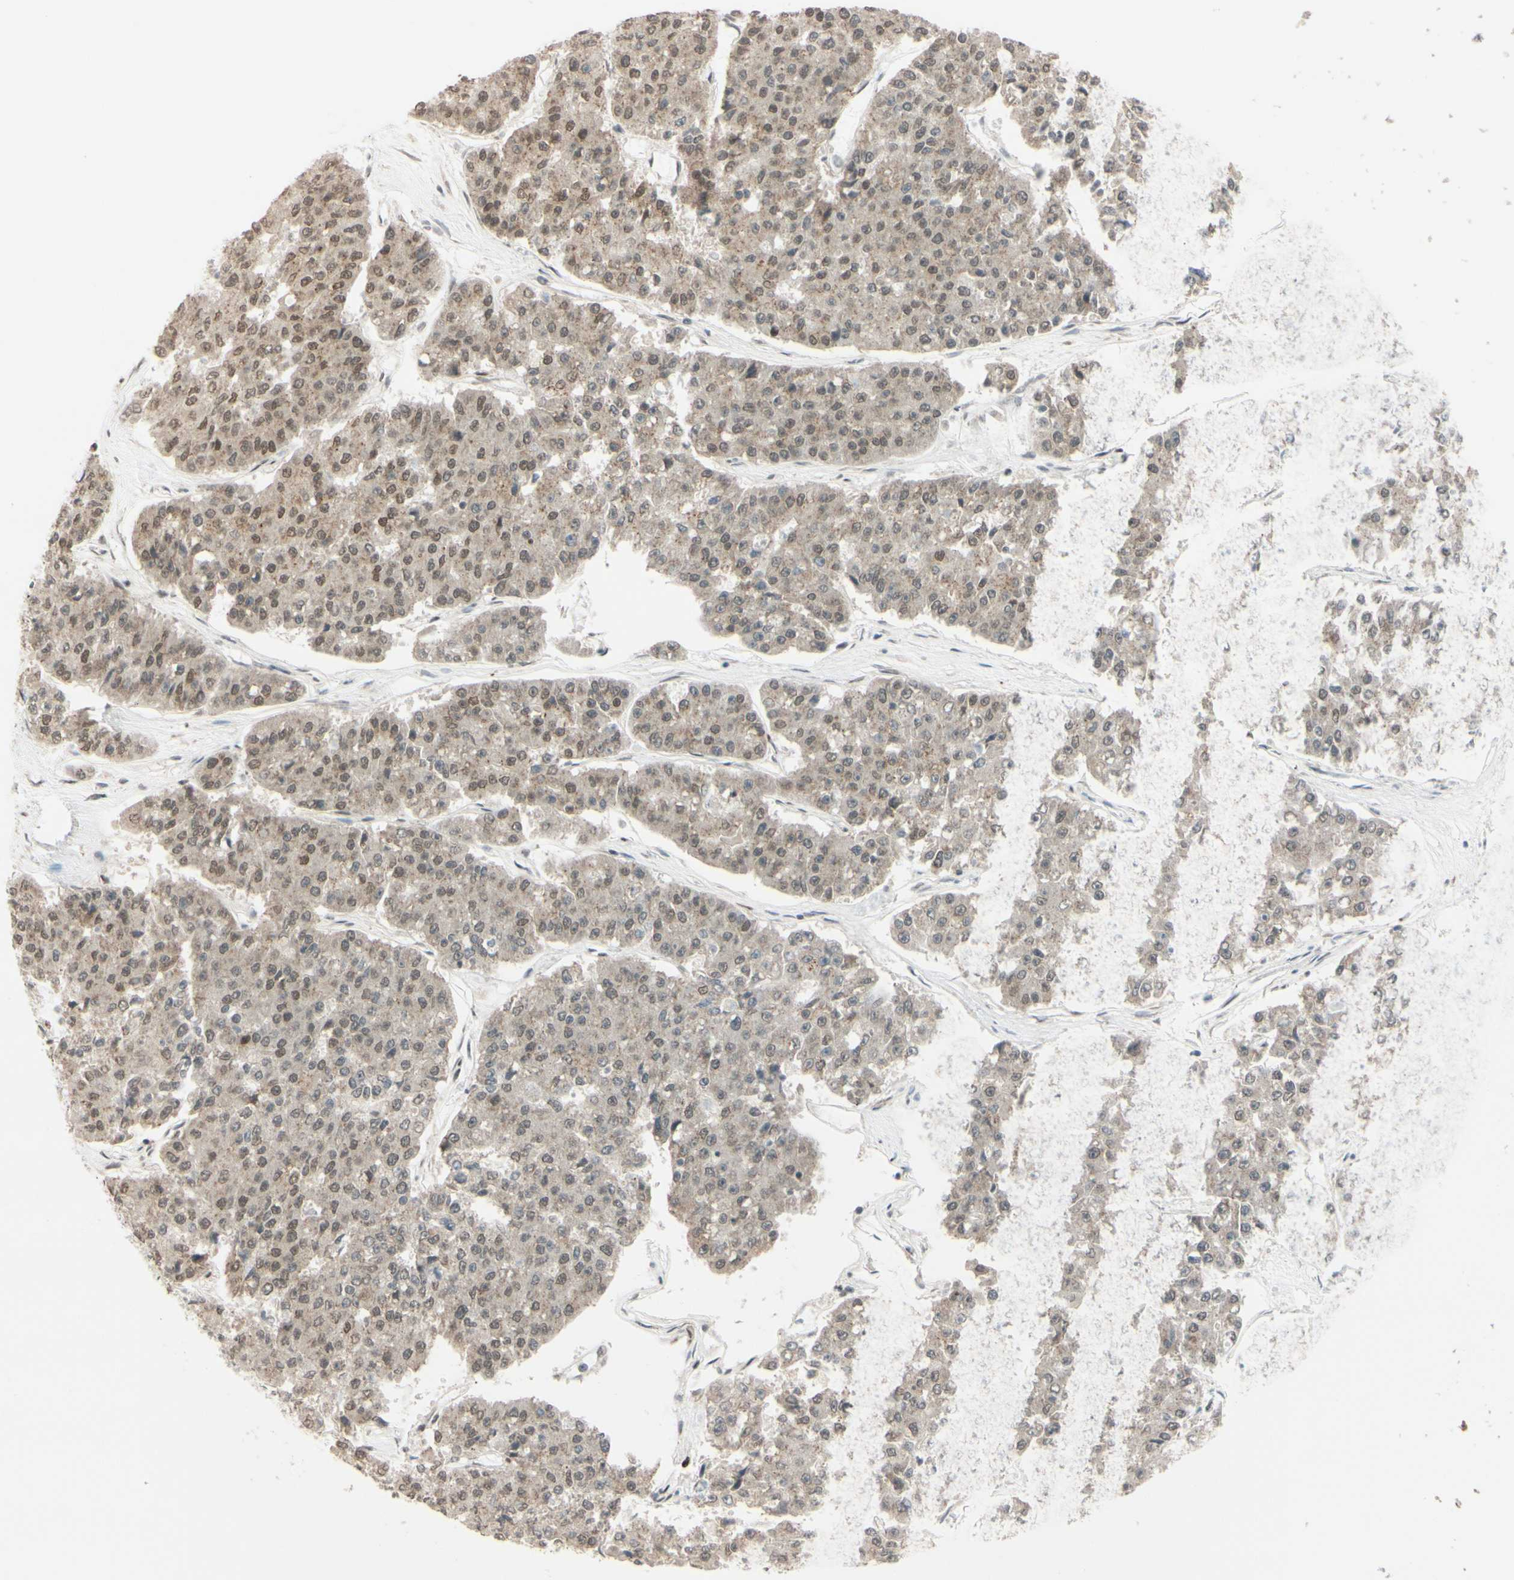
{"staining": {"intensity": "weak", "quantity": ">75%", "location": "cytoplasmic/membranous,nuclear"}, "tissue": "pancreatic cancer", "cell_type": "Tumor cells", "image_type": "cancer", "snomed": [{"axis": "morphology", "description": "Adenocarcinoma, NOS"}, {"axis": "topography", "description": "Pancreas"}], "caption": "Immunohistochemistry (DAB) staining of adenocarcinoma (pancreatic) shows weak cytoplasmic/membranous and nuclear protein expression in approximately >75% of tumor cells. (brown staining indicates protein expression, while blue staining denotes nuclei).", "gene": "BRMS1", "patient": {"sex": "male", "age": 50}}